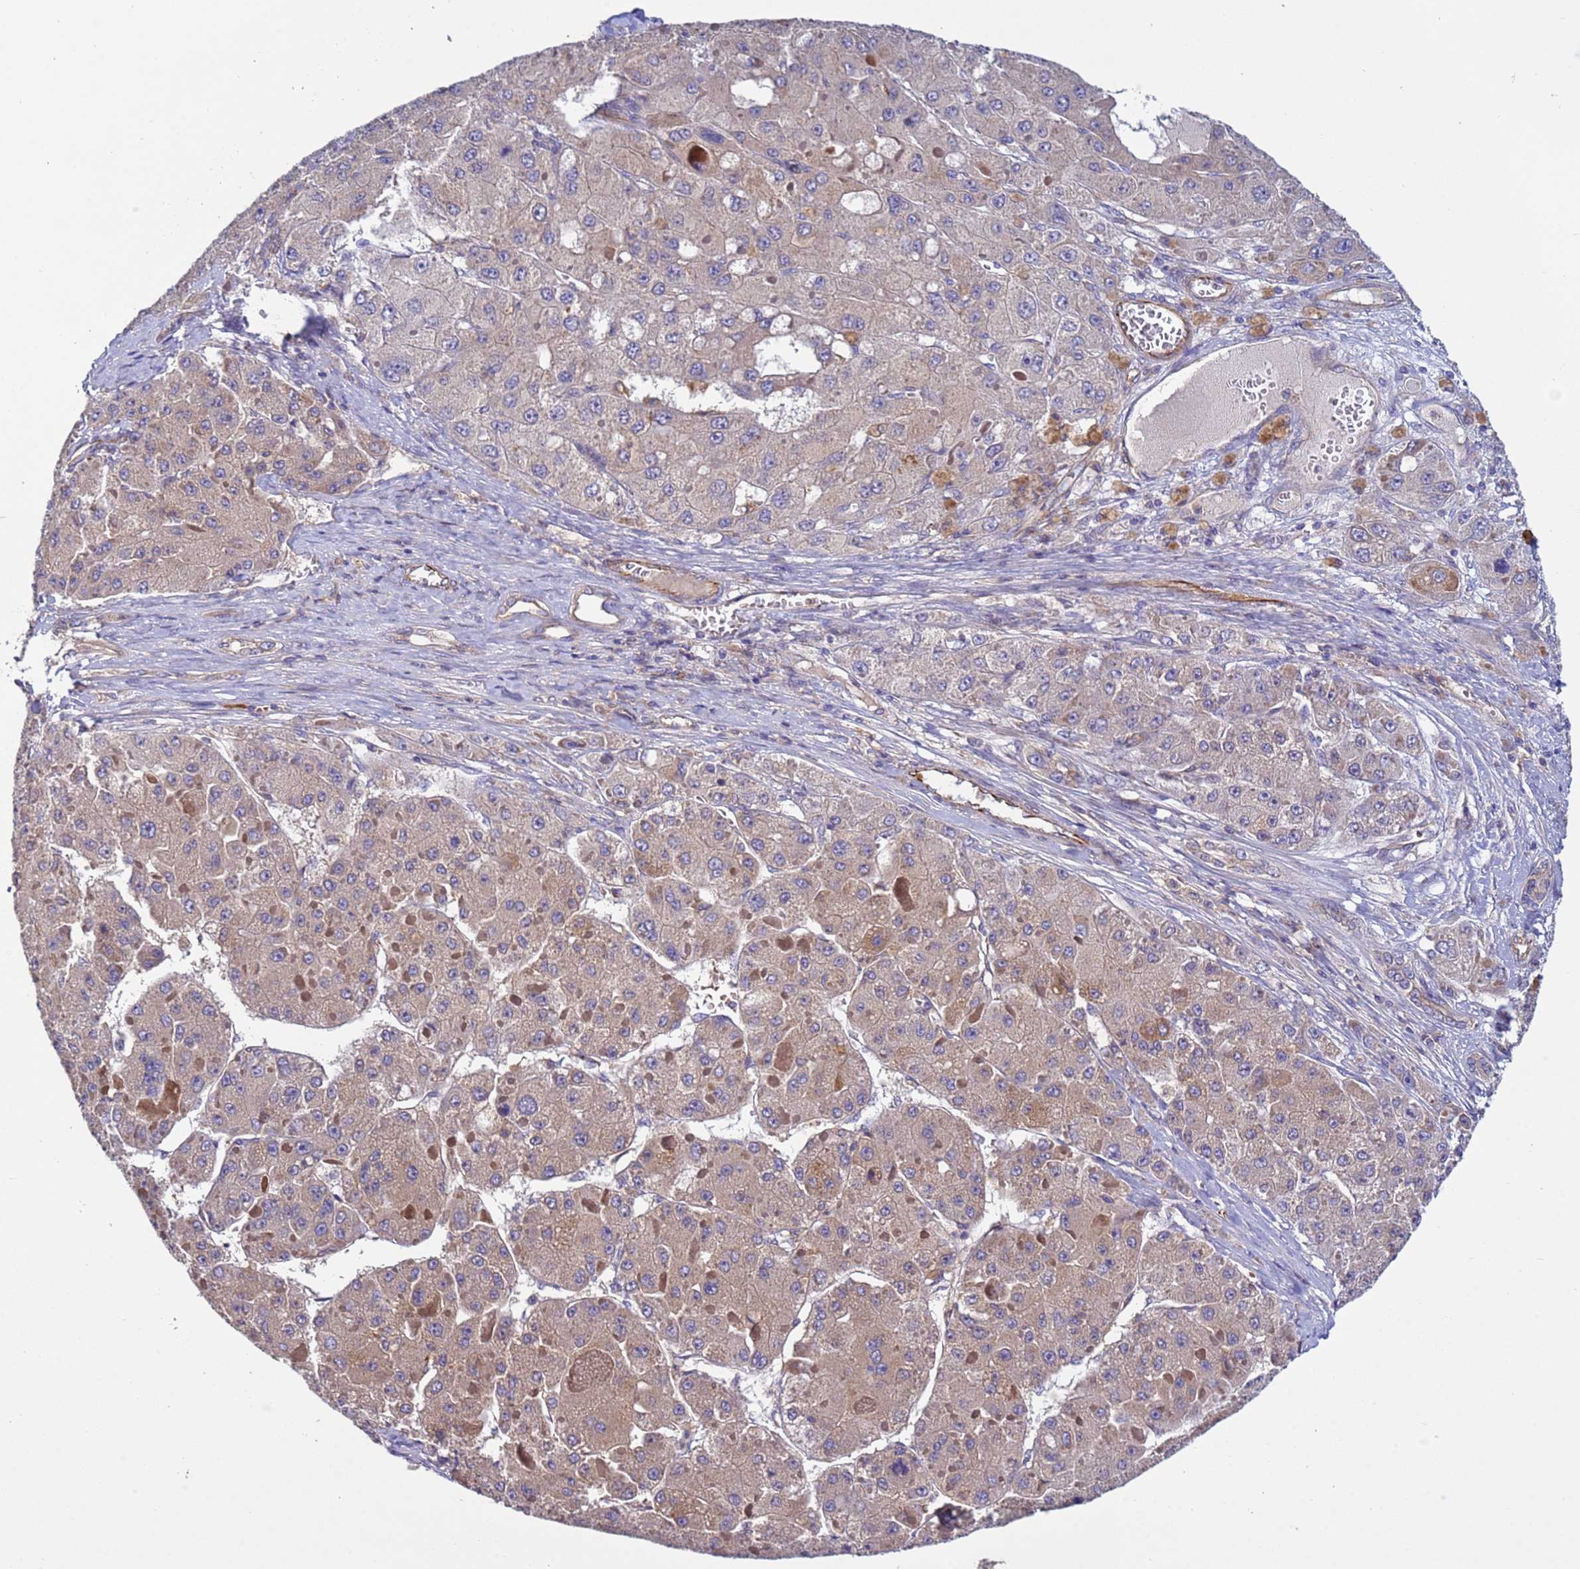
{"staining": {"intensity": "moderate", "quantity": "<25%", "location": "cytoplasmic/membranous"}, "tissue": "liver cancer", "cell_type": "Tumor cells", "image_type": "cancer", "snomed": [{"axis": "morphology", "description": "Carcinoma, Hepatocellular, NOS"}, {"axis": "topography", "description": "Liver"}], "caption": "DAB (3,3'-diaminobenzidine) immunohistochemical staining of liver cancer exhibits moderate cytoplasmic/membranous protein staining in about <25% of tumor cells.", "gene": "RAB10", "patient": {"sex": "female", "age": 73}}